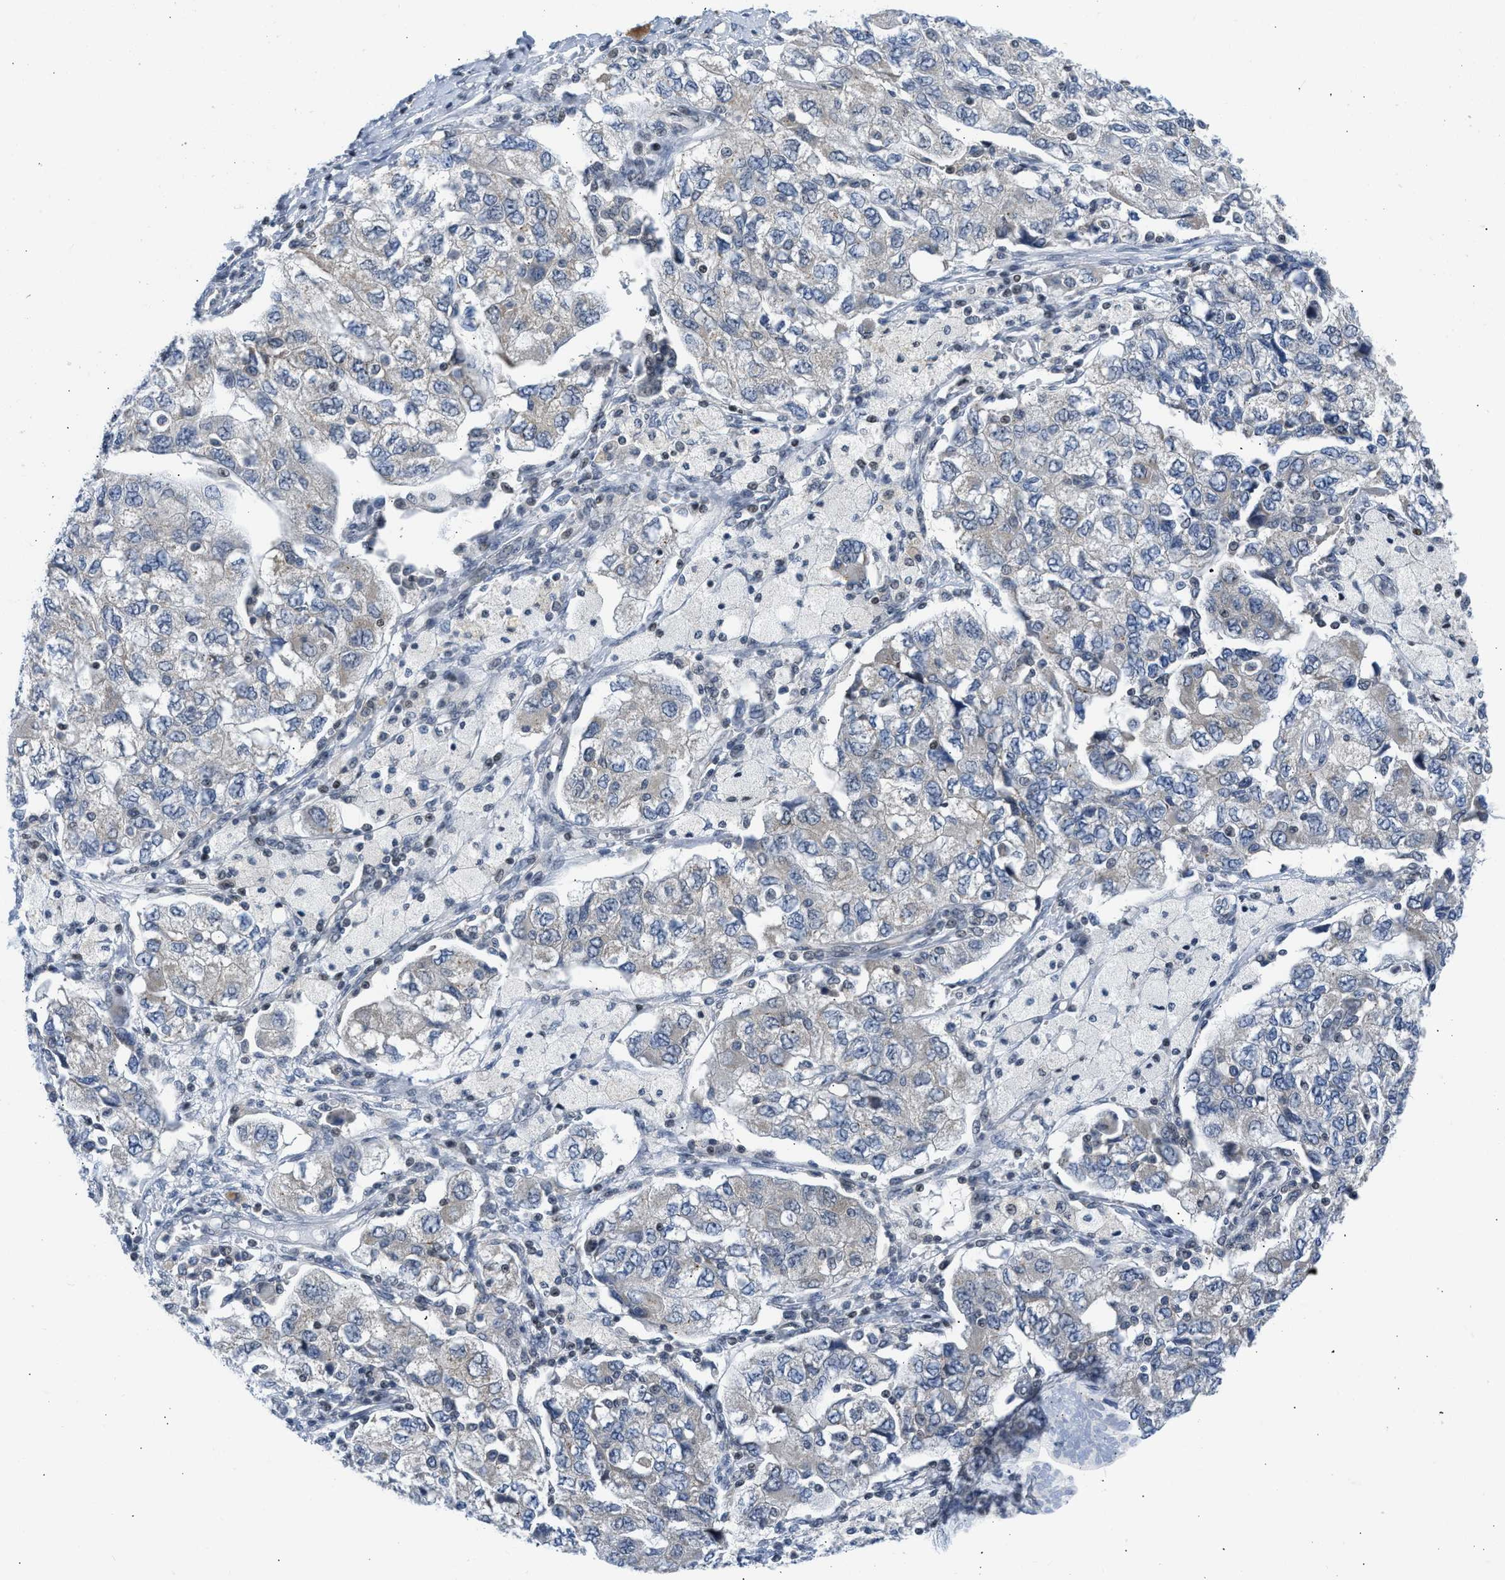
{"staining": {"intensity": "negative", "quantity": "none", "location": "none"}, "tissue": "ovarian cancer", "cell_type": "Tumor cells", "image_type": "cancer", "snomed": [{"axis": "morphology", "description": "Carcinoma, NOS"}, {"axis": "morphology", "description": "Cystadenocarcinoma, serous, NOS"}, {"axis": "topography", "description": "Ovary"}], "caption": "This is an immunohistochemistry (IHC) photomicrograph of ovarian cancer (serous cystadenocarcinoma). There is no staining in tumor cells.", "gene": "OLIG3", "patient": {"sex": "female", "age": 69}}